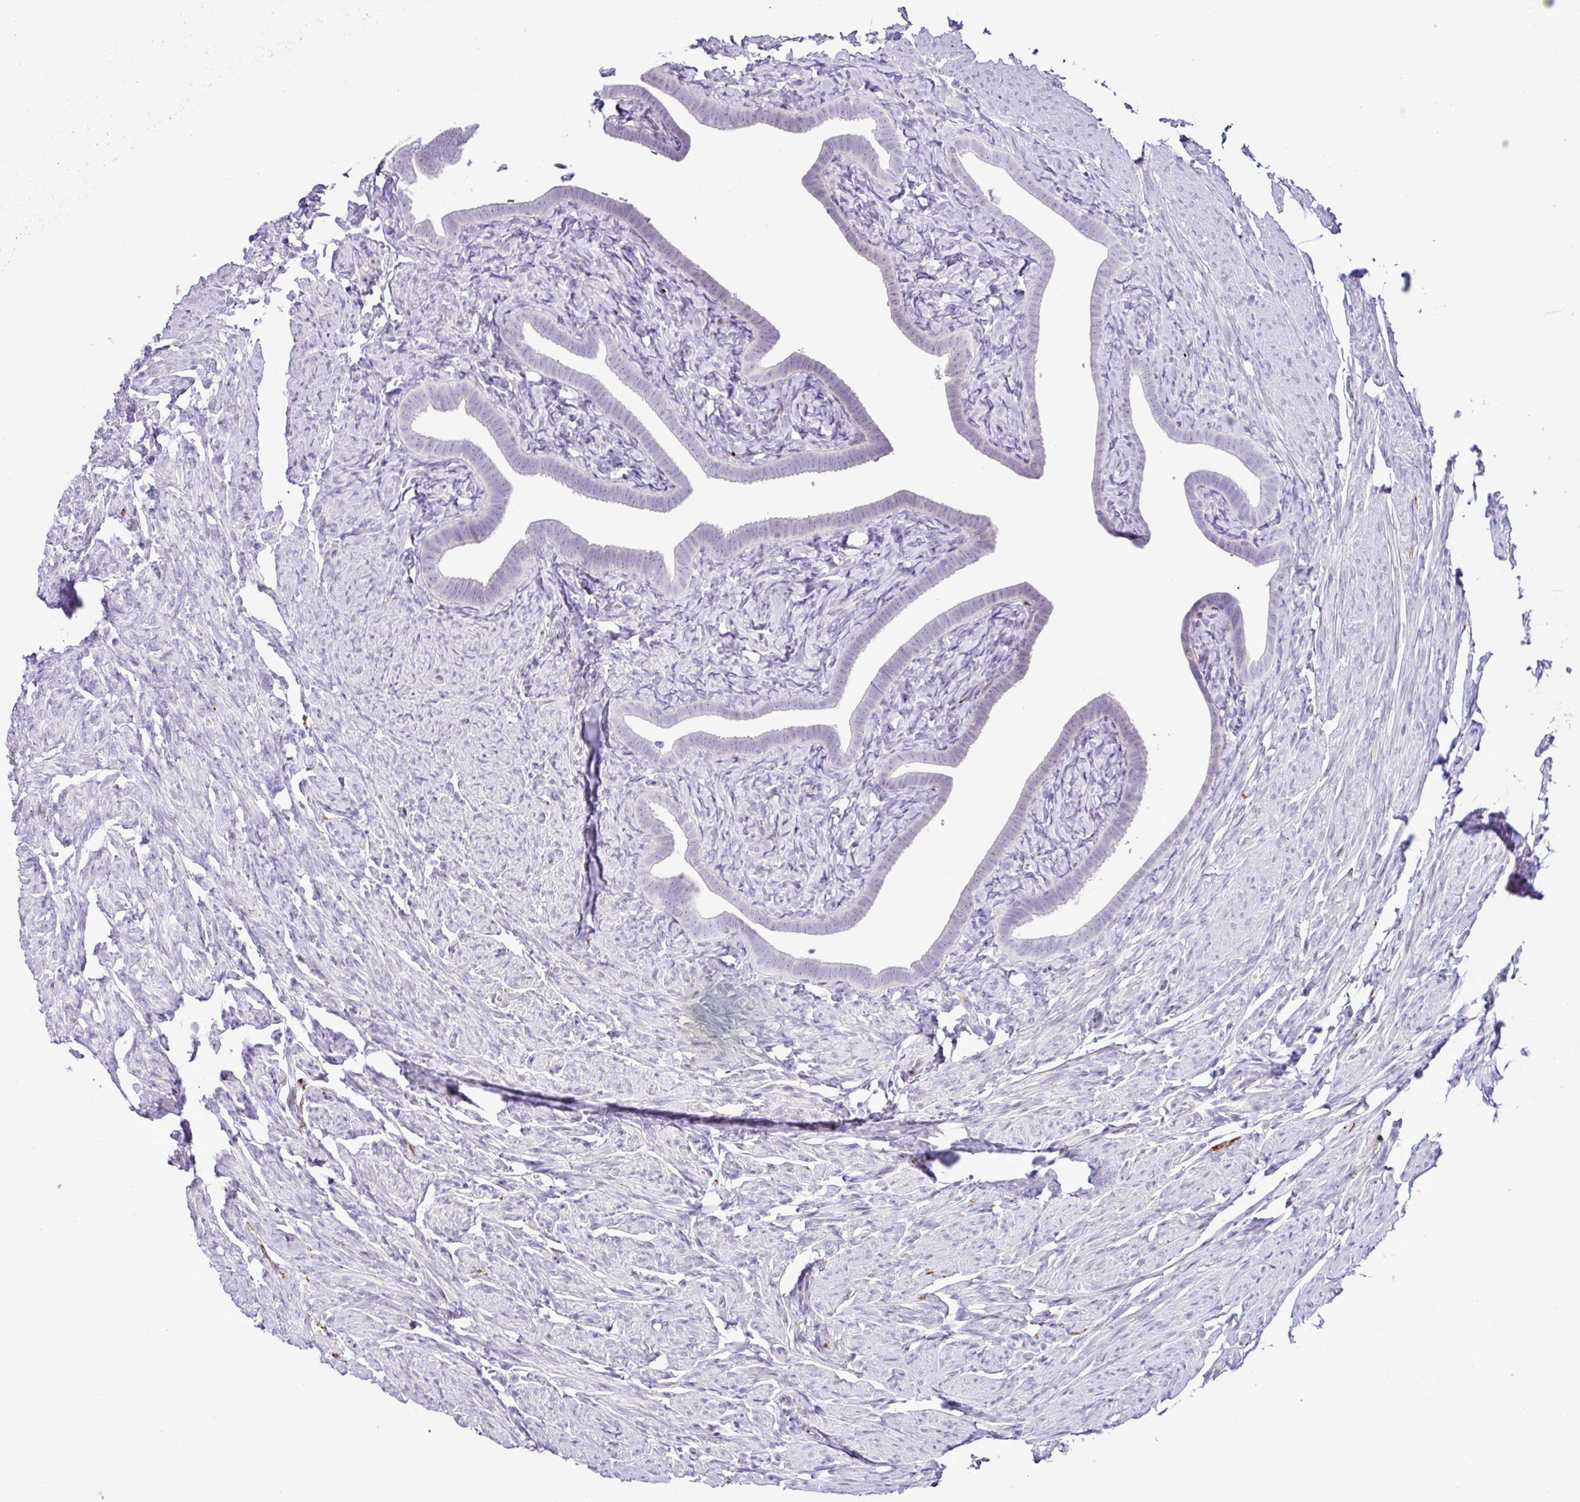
{"staining": {"intensity": "negative", "quantity": "none", "location": "none"}, "tissue": "fallopian tube", "cell_type": "Glandular cells", "image_type": "normal", "snomed": [{"axis": "morphology", "description": "Normal tissue, NOS"}, {"axis": "topography", "description": "Fallopian tube"}], "caption": "IHC of benign fallopian tube demonstrates no expression in glandular cells. (DAB (3,3'-diaminobenzidine) immunohistochemistry with hematoxylin counter stain).", "gene": "CMTM5", "patient": {"sex": "female", "age": 69}}